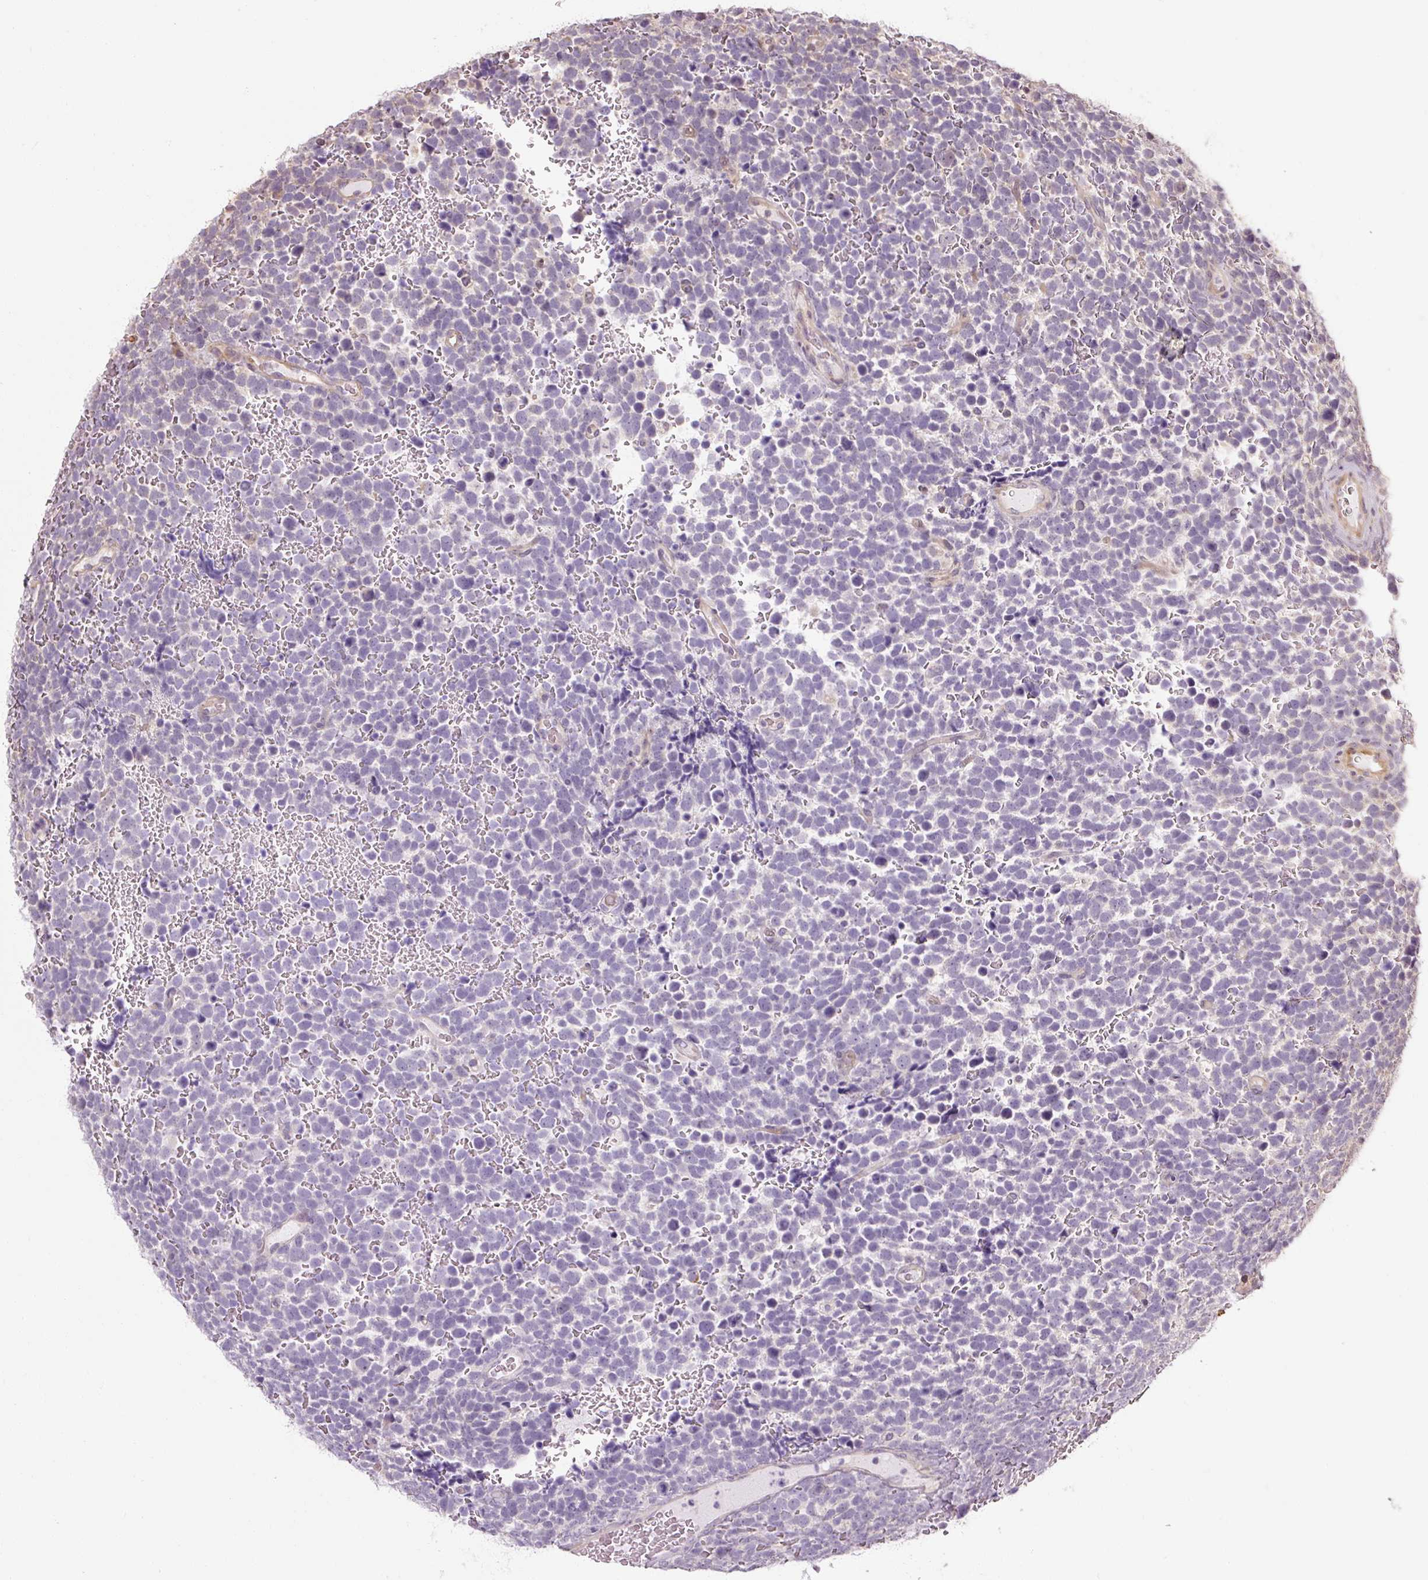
{"staining": {"intensity": "negative", "quantity": "none", "location": "none"}, "tissue": "urothelial cancer", "cell_type": "Tumor cells", "image_type": "cancer", "snomed": [{"axis": "morphology", "description": "Urothelial carcinoma, High grade"}, {"axis": "topography", "description": "Urinary bladder"}], "caption": "The photomicrograph displays no significant staining in tumor cells of urothelial cancer. The staining was performed using DAB to visualize the protein expression in brown, while the nuclei were stained in blue with hematoxylin (Magnification: 20x).", "gene": "RB1CC1", "patient": {"sex": "female", "age": 82}}